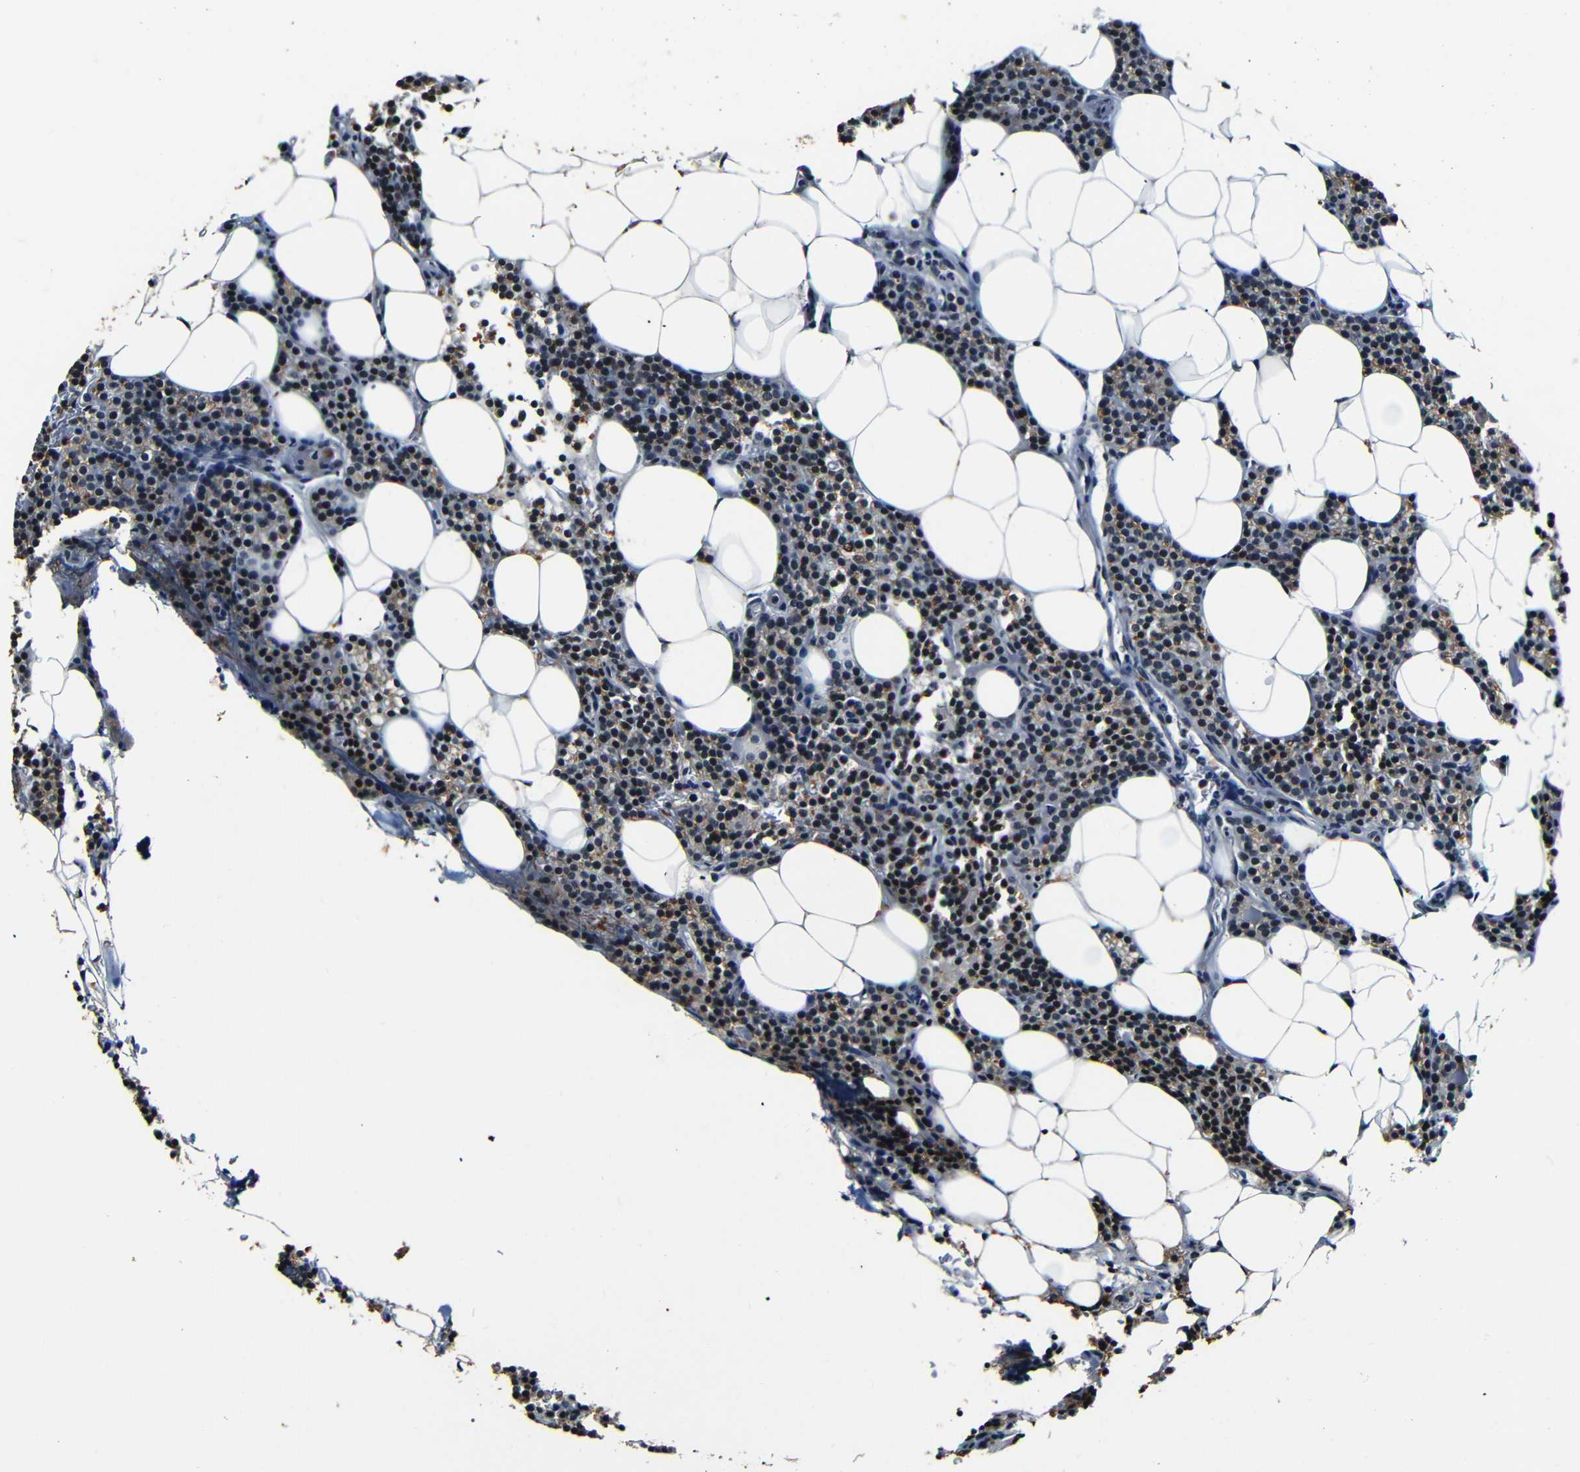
{"staining": {"intensity": "weak", "quantity": ">75%", "location": "cytoplasmic/membranous,nuclear"}, "tissue": "parathyroid gland", "cell_type": "Glandular cells", "image_type": "normal", "snomed": [{"axis": "morphology", "description": "Normal tissue, NOS"}, {"axis": "morphology", "description": "Adenoma, NOS"}, {"axis": "topography", "description": "Parathyroid gland"}], "caption": "There is low levels of weak cytoplasmic/membranous,nuclear positivity in glandular cells of benign parathyroid gland, as demonstrated by immunohistochemical staining (brown color).", "gene": "FOXD4L1", "patient": {"sex": "female", "age": 51}}